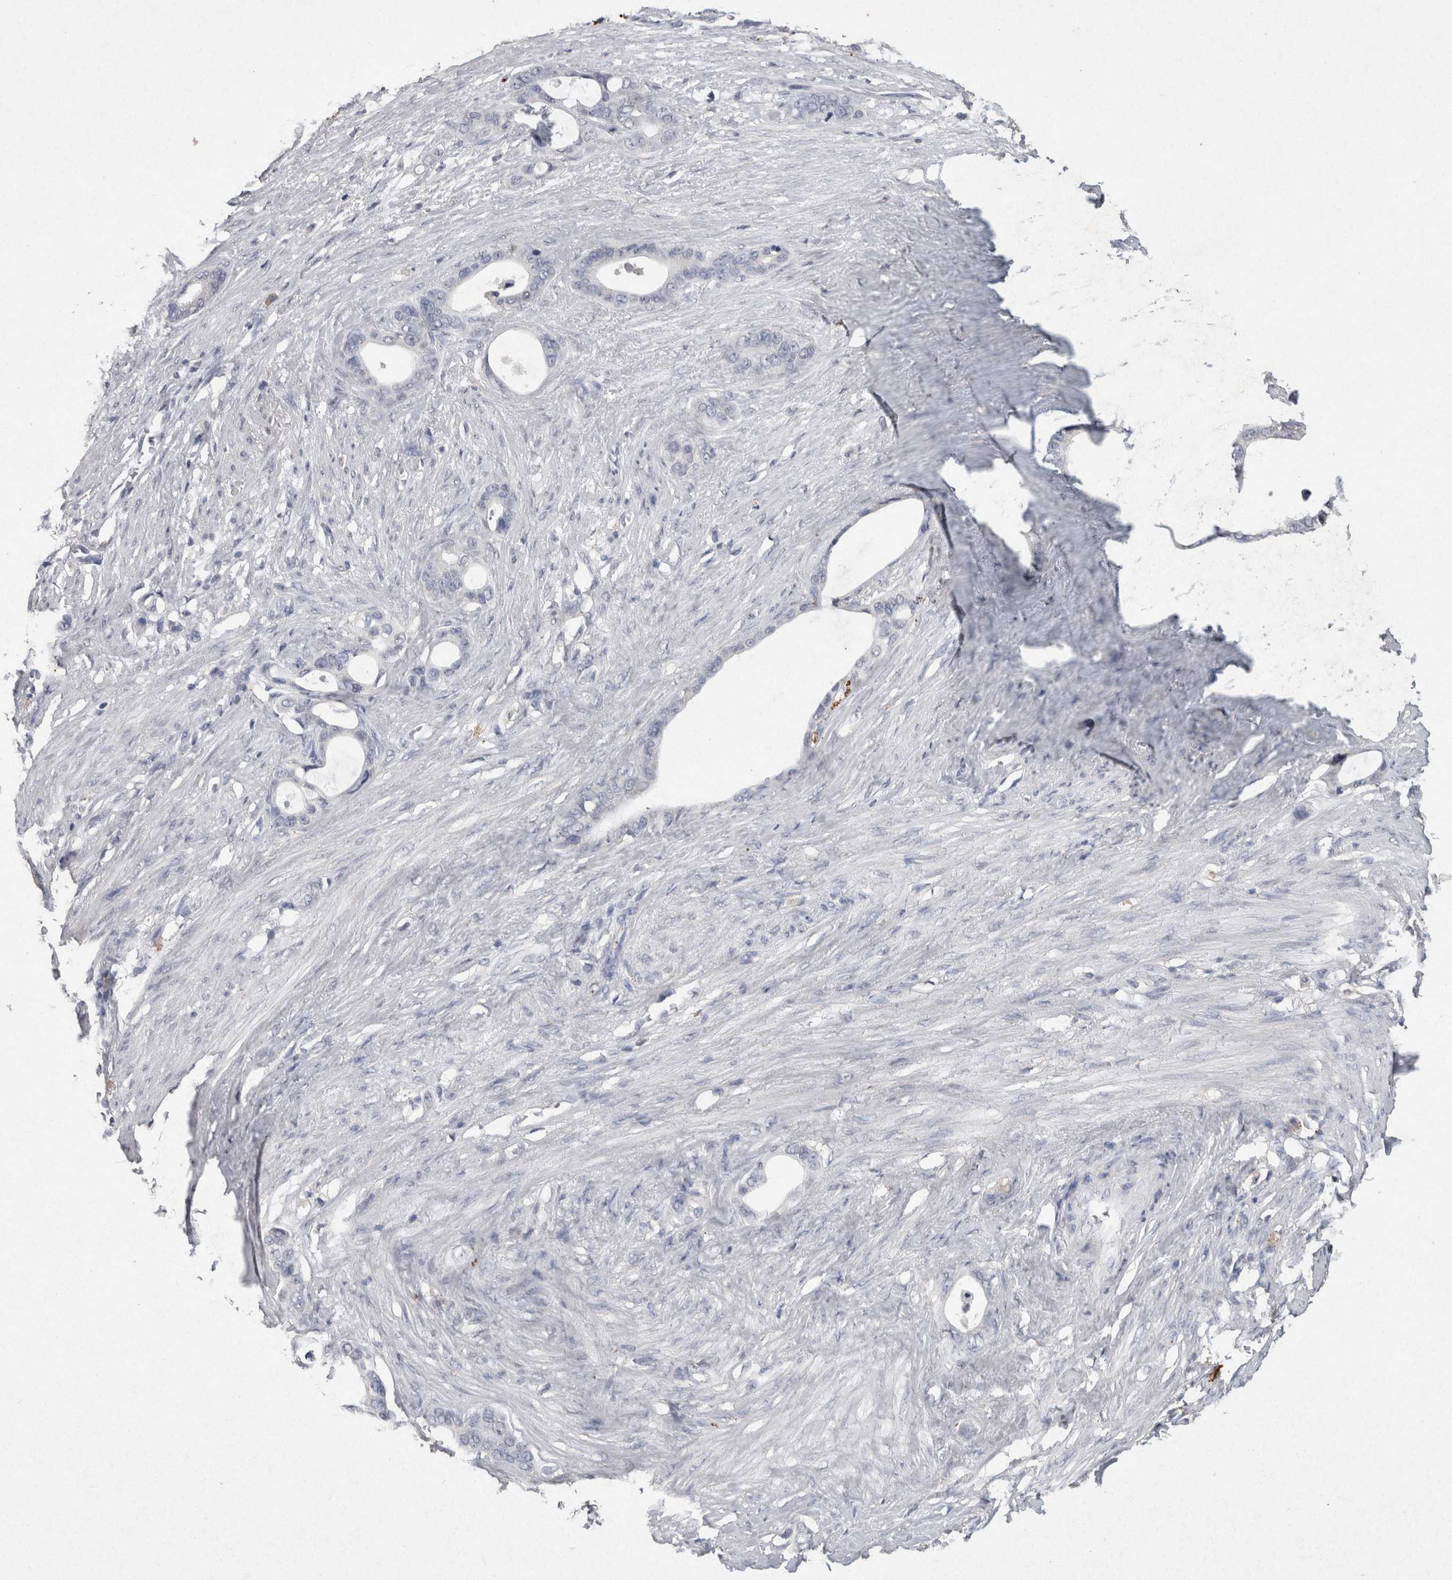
{"staining": {"intensity": "negative", "quantity": "none", "location": "none"}, "tissue": "stomach cancer", "cell_type": "Tumor cells", "image_type": "cancer", "snomed": [{"axis": "morphology", "description": "Adenocarcinoma, NOS"}, {"axis": "topography", "description": "Stomach"}], "caption": "Human stomach cancer stained for a protein using IHC reveals no staining in tumor cells.", "gene": "CNTFR", "patient": {"sex": "female", "age": 75}}